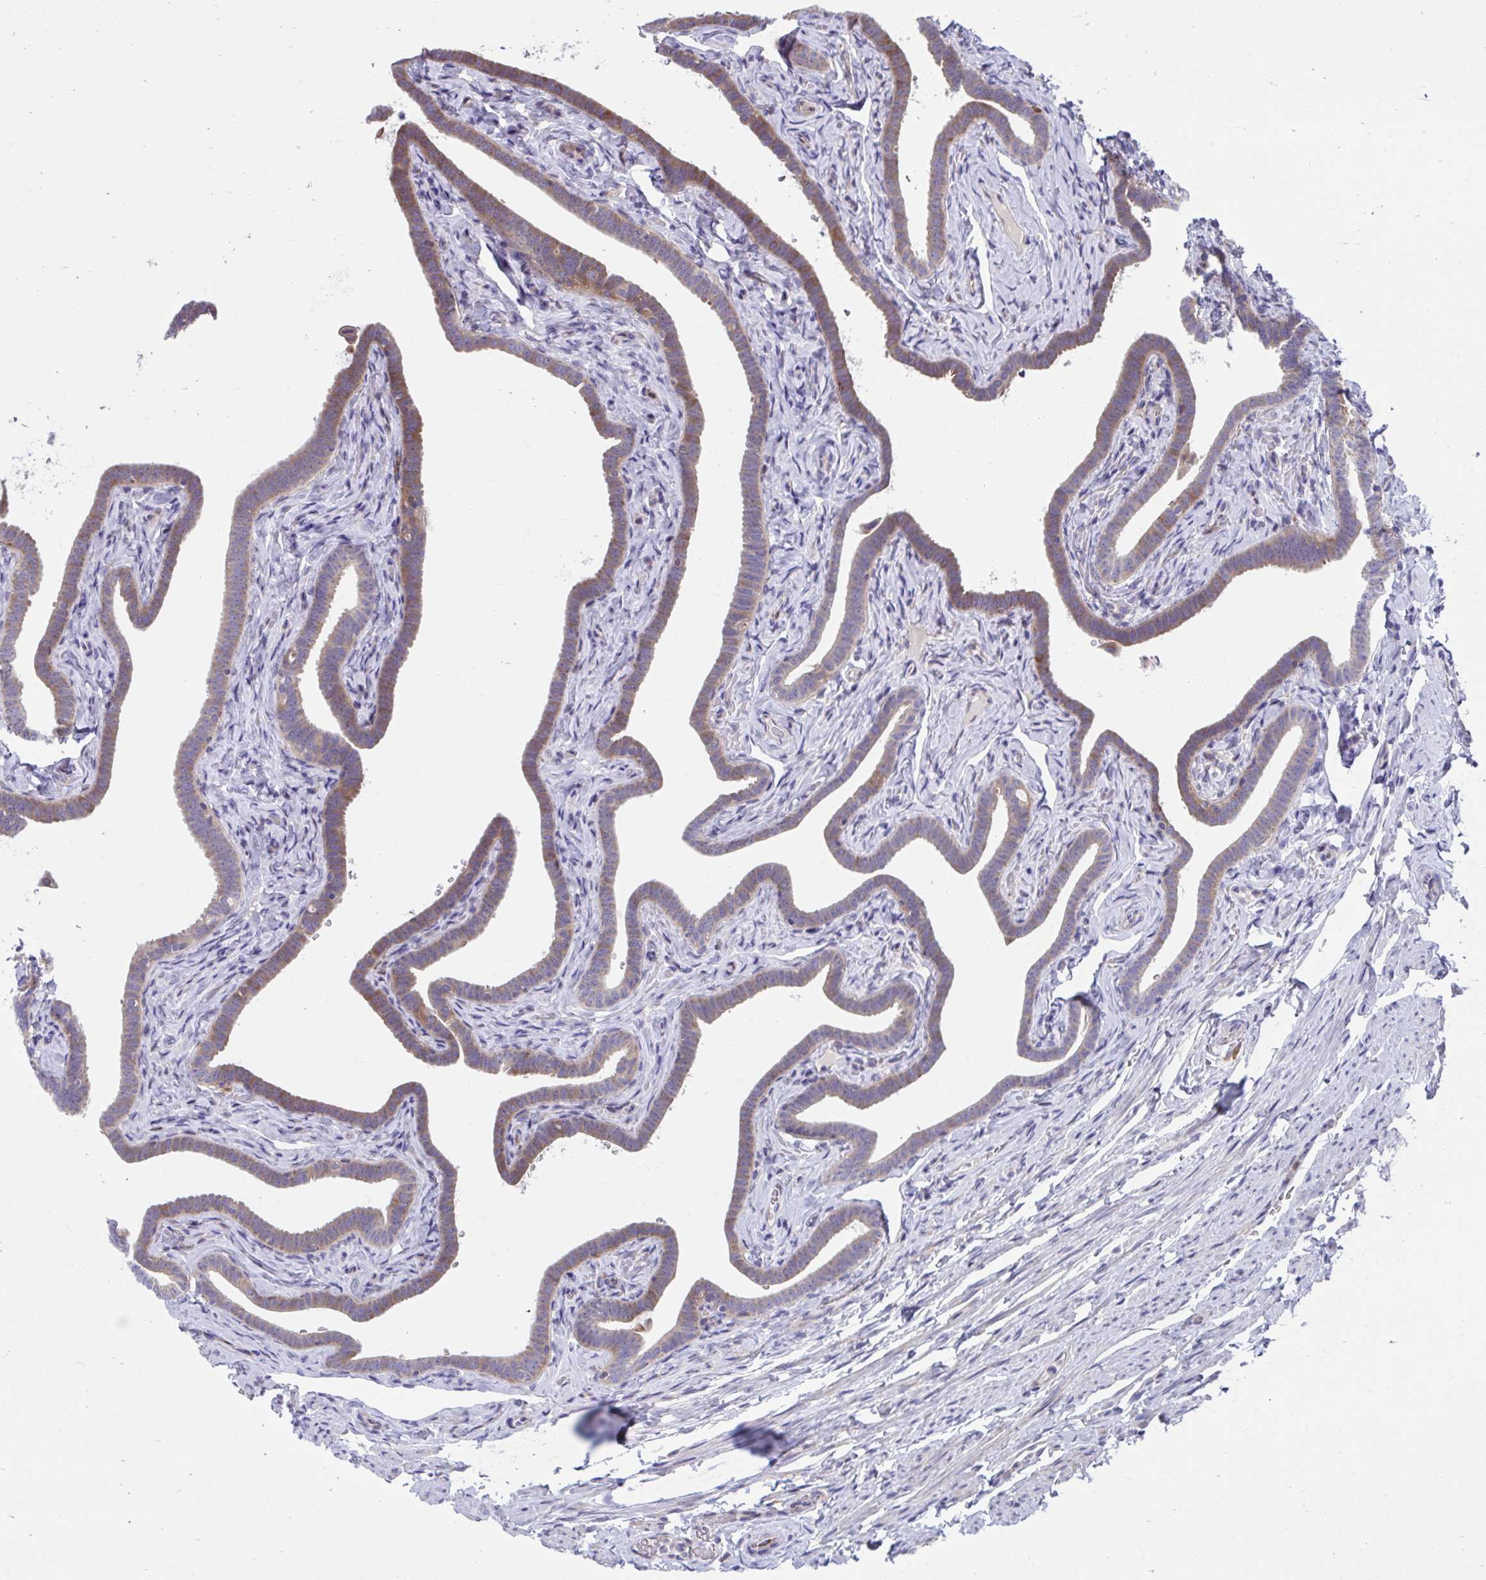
{"staining": {"intensity": "moderate", "quantity": "25%-75%", "location": "cytoplasmic/membranous"}, "tissue": "fallopian tube", "cell_type": "Glandular cells", "image_type": "normal", "snomed": [{"axis": "morphology", "description": "Normal tissue, NOS"}, {"axis": "topography", "description": "Fallopian tube"}], "caption": "A medium amount of moderate cytoplasmic/membranous positivity is identified in approximately 25%-75% of glandular cells in benign fallopian tube.", "gene": "ZNF778", "patient": {"sex": "female", "age": 69}}